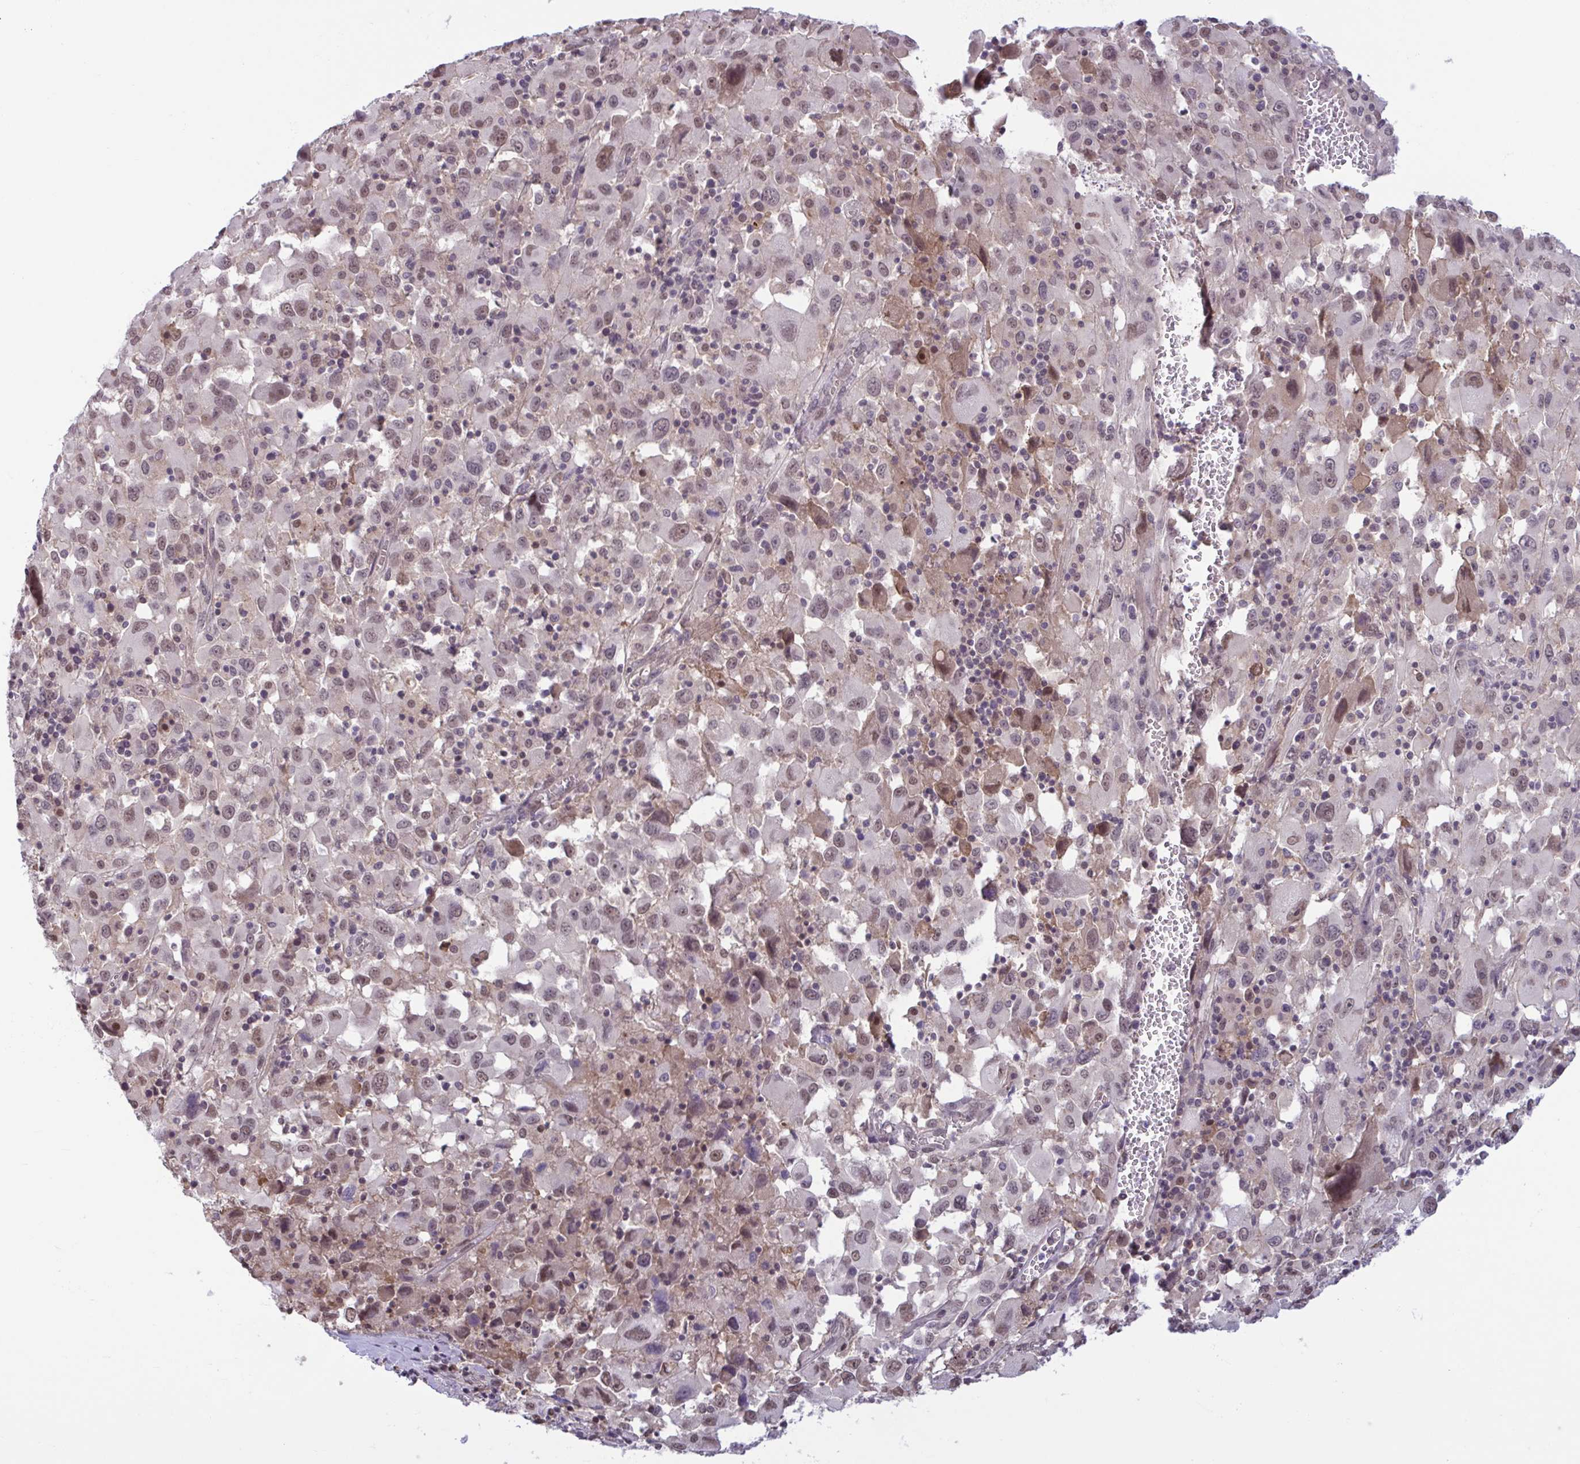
{"staining": {"intensity": "weak", "quantity": "25%-75%", "location": "nuclear"}, "tissue": "melanoma", "cell_type": "Tumor cells", "image_type": "cancer", "snomed": [{"axis": "morphology", "description": "Malignant melanoma, Metastatic site"}, {"axis": "topography", "description": "Soft tissue"}], "caption": "An IHC image of neoplastic tissue is shown. Protein staining in brown shows weak nuclear positivity in malignant melanoma (metastatic site) within tumor cells.", "gene": "TTC7B", "patient": {"sex": "male", "age": 50}}